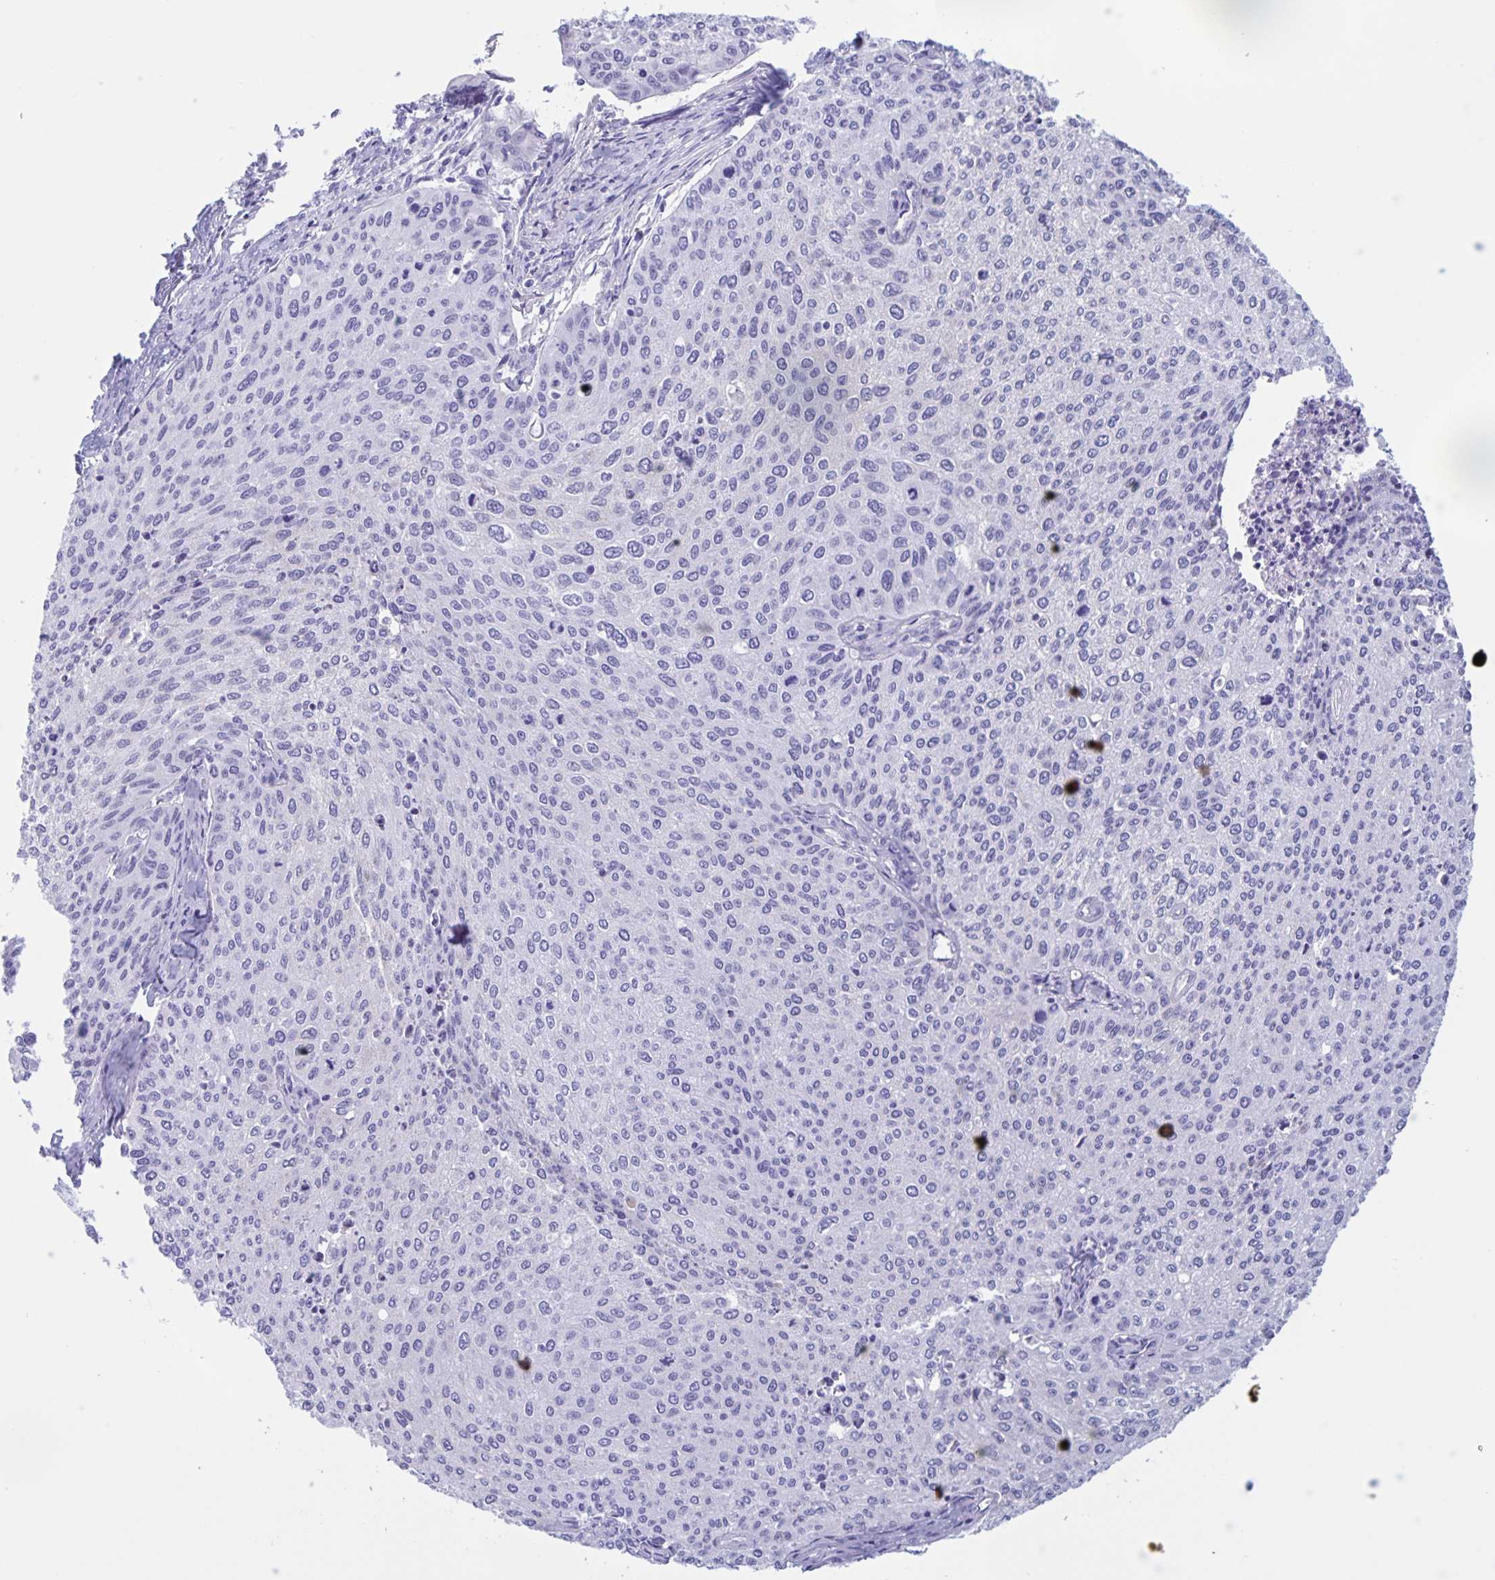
{"staining": {"intensity": "negative", "quantity": "none", "location": "none"}, "tissue": "cervical cancer", "cell_type": "Tumor cells", "image_type": "cancer", "snomed": [{"axis": "morphology", "description": "Squamous cell carcinoma, NOS"}, {"axis": "topography", "description": "Cervix"}], "caption": "Immunohistochemistry (IHC) image of human squamous cell carcinoma (cervical) stained for a protein (brown), which exhibits no expression in tumor cells.", "gene": "DMBT1", "patient": {"sex": "female", "age": 38}}